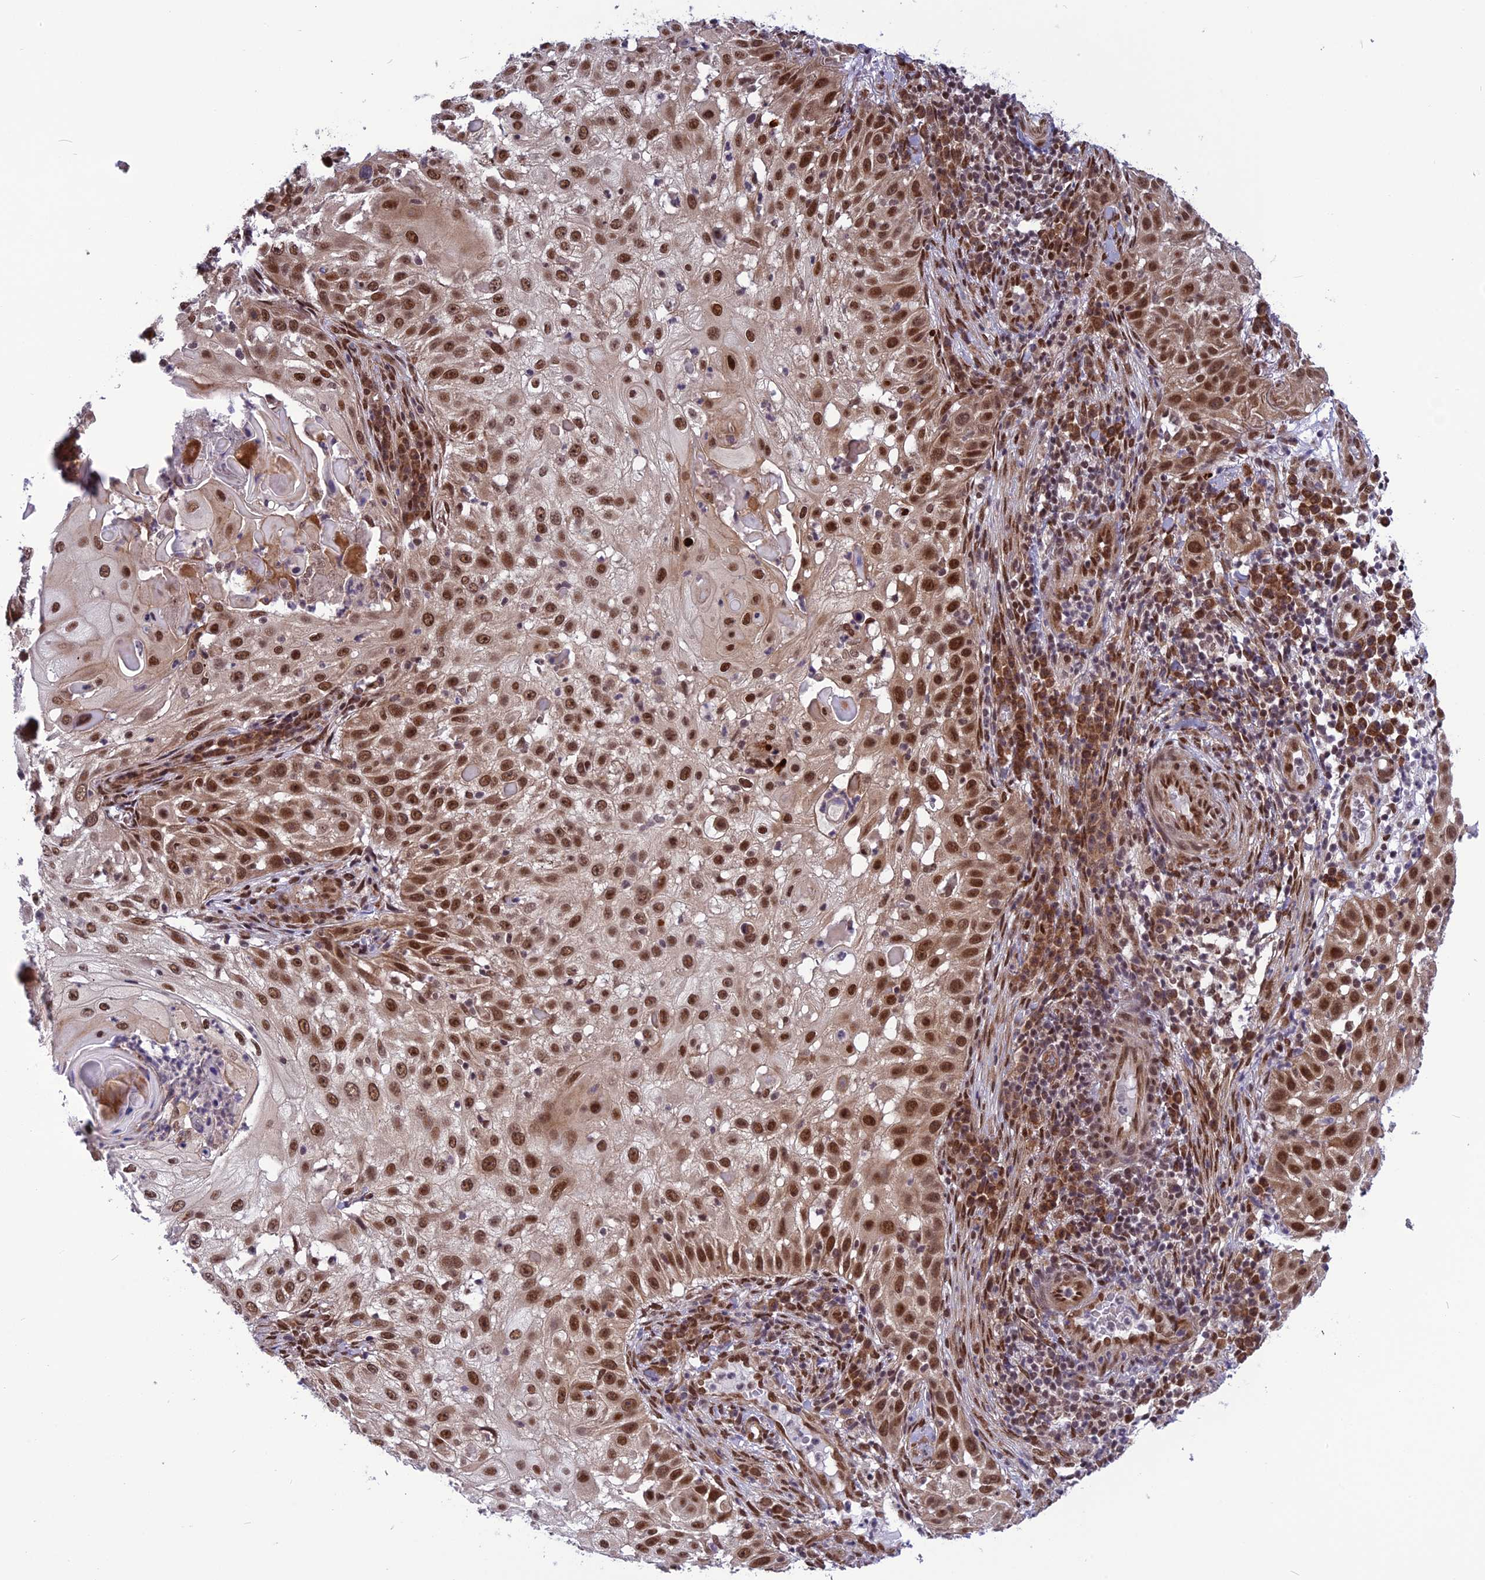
{"staining": {"intensity": "strong", "quantity": ">75%", "location": "nuclear"}, "tissue": "skin cancer", "cell_type": "Tumor cells", "image_type": "cancer", "snomed": [{"axis": "morphology", "description": "Squamous cell carcinoma, NOS"}, {"axis": "topography", "description": "Skin"}], "caption": "About >75% of tumor cells in squamous cell carcinoma (skin) reveal strong nuclear protein positivity as visualized by brown immunohistochemical staining.", "gene": "RTRAF", "patient": {"sex": "female", "age": 44}}